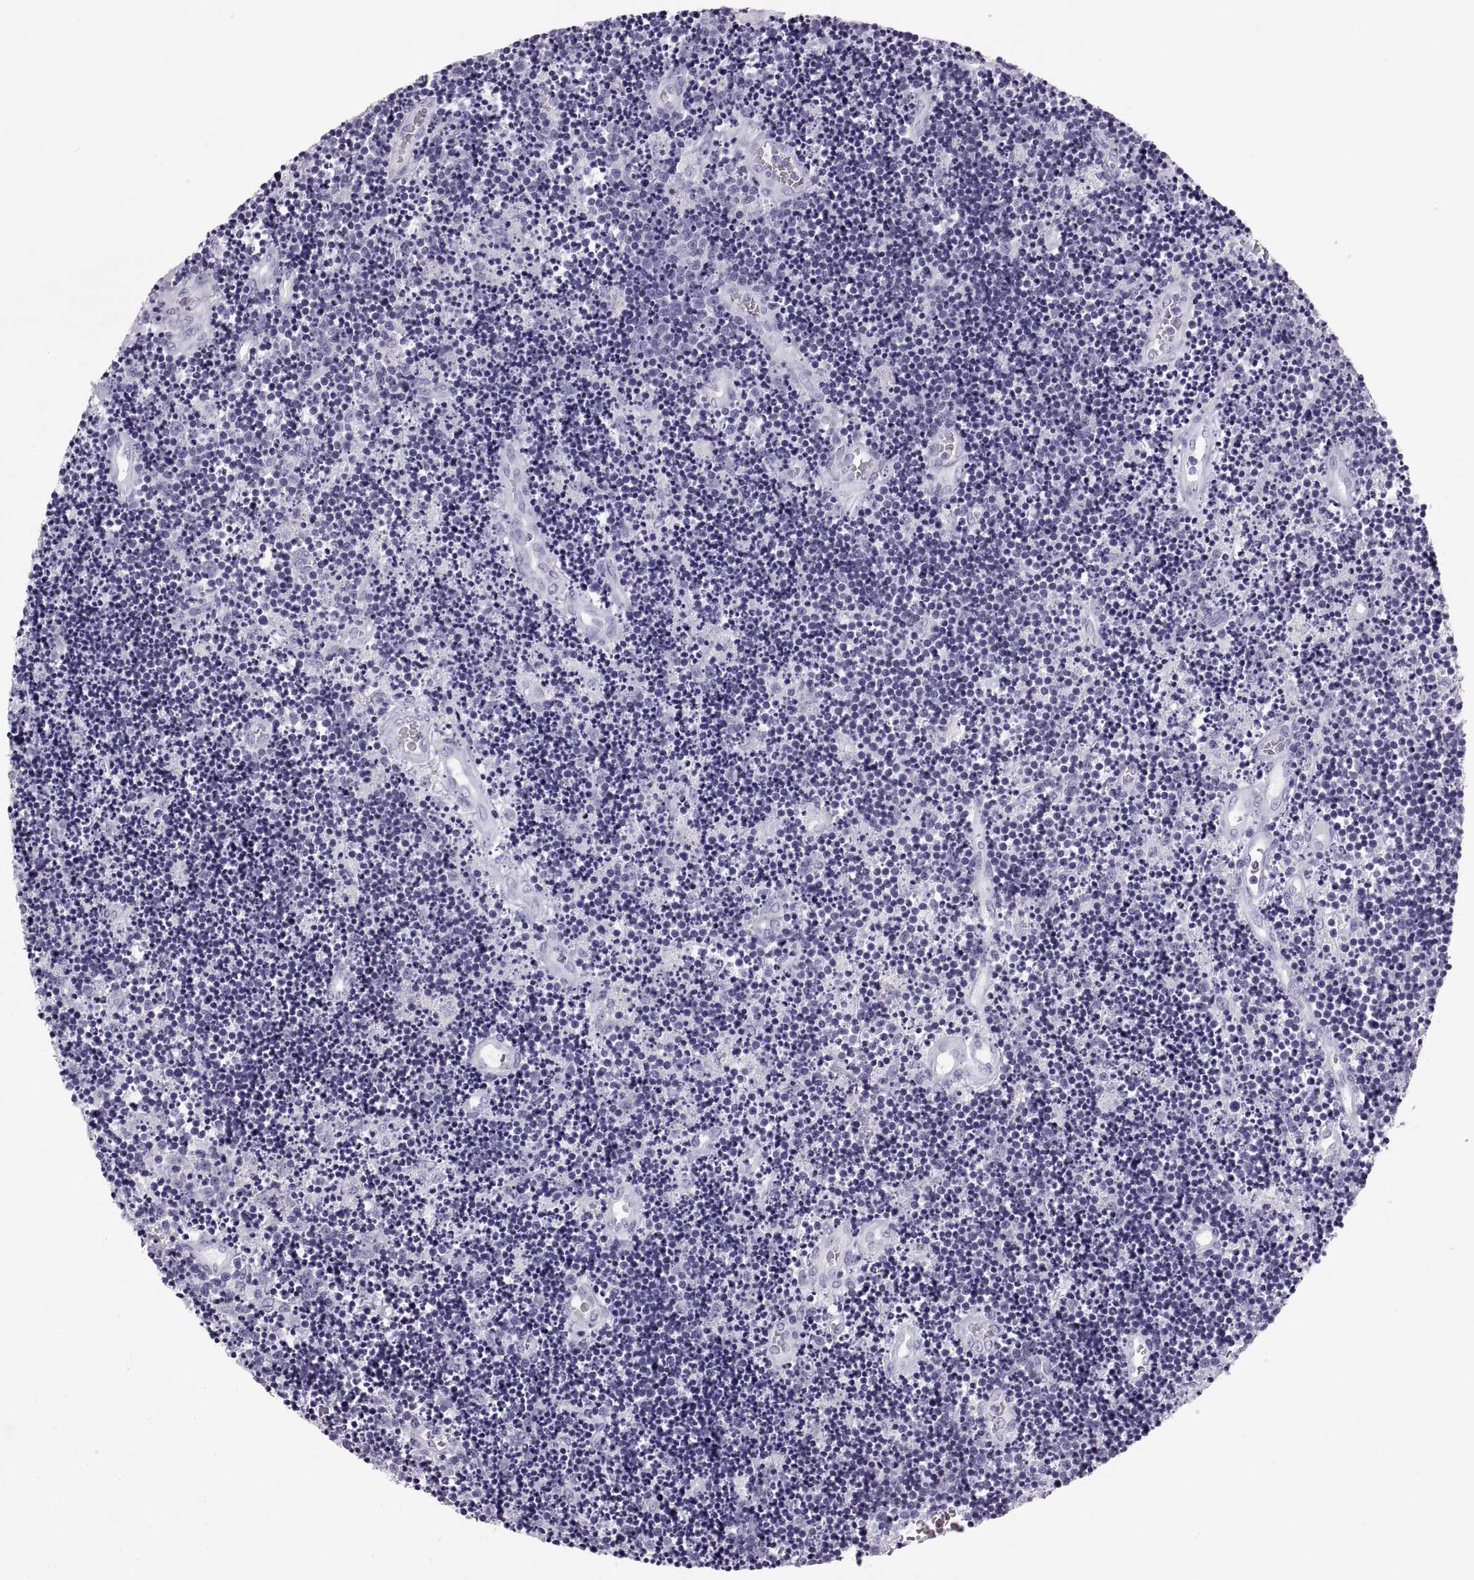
{"staining": {"intensity": "negative", "quantity": "none", "location": "none"}, "tissue": "lymphoma", "cell_type": "Tumor cells", "image_type": "cancer", "snomed": [{"axis": "morphology", "description": "Malignant lymphoma, non-Hodgkin's type, Low grade"}, {"axis": "topography", "description": "Brain"}], "caption": "Tumor cells are negative for protein expression in human malignant lymphoma, non-Hodgkin's type (low-grade).", "gene": "SLC22A6", "patient": {"sex": "female", "age": 66}}